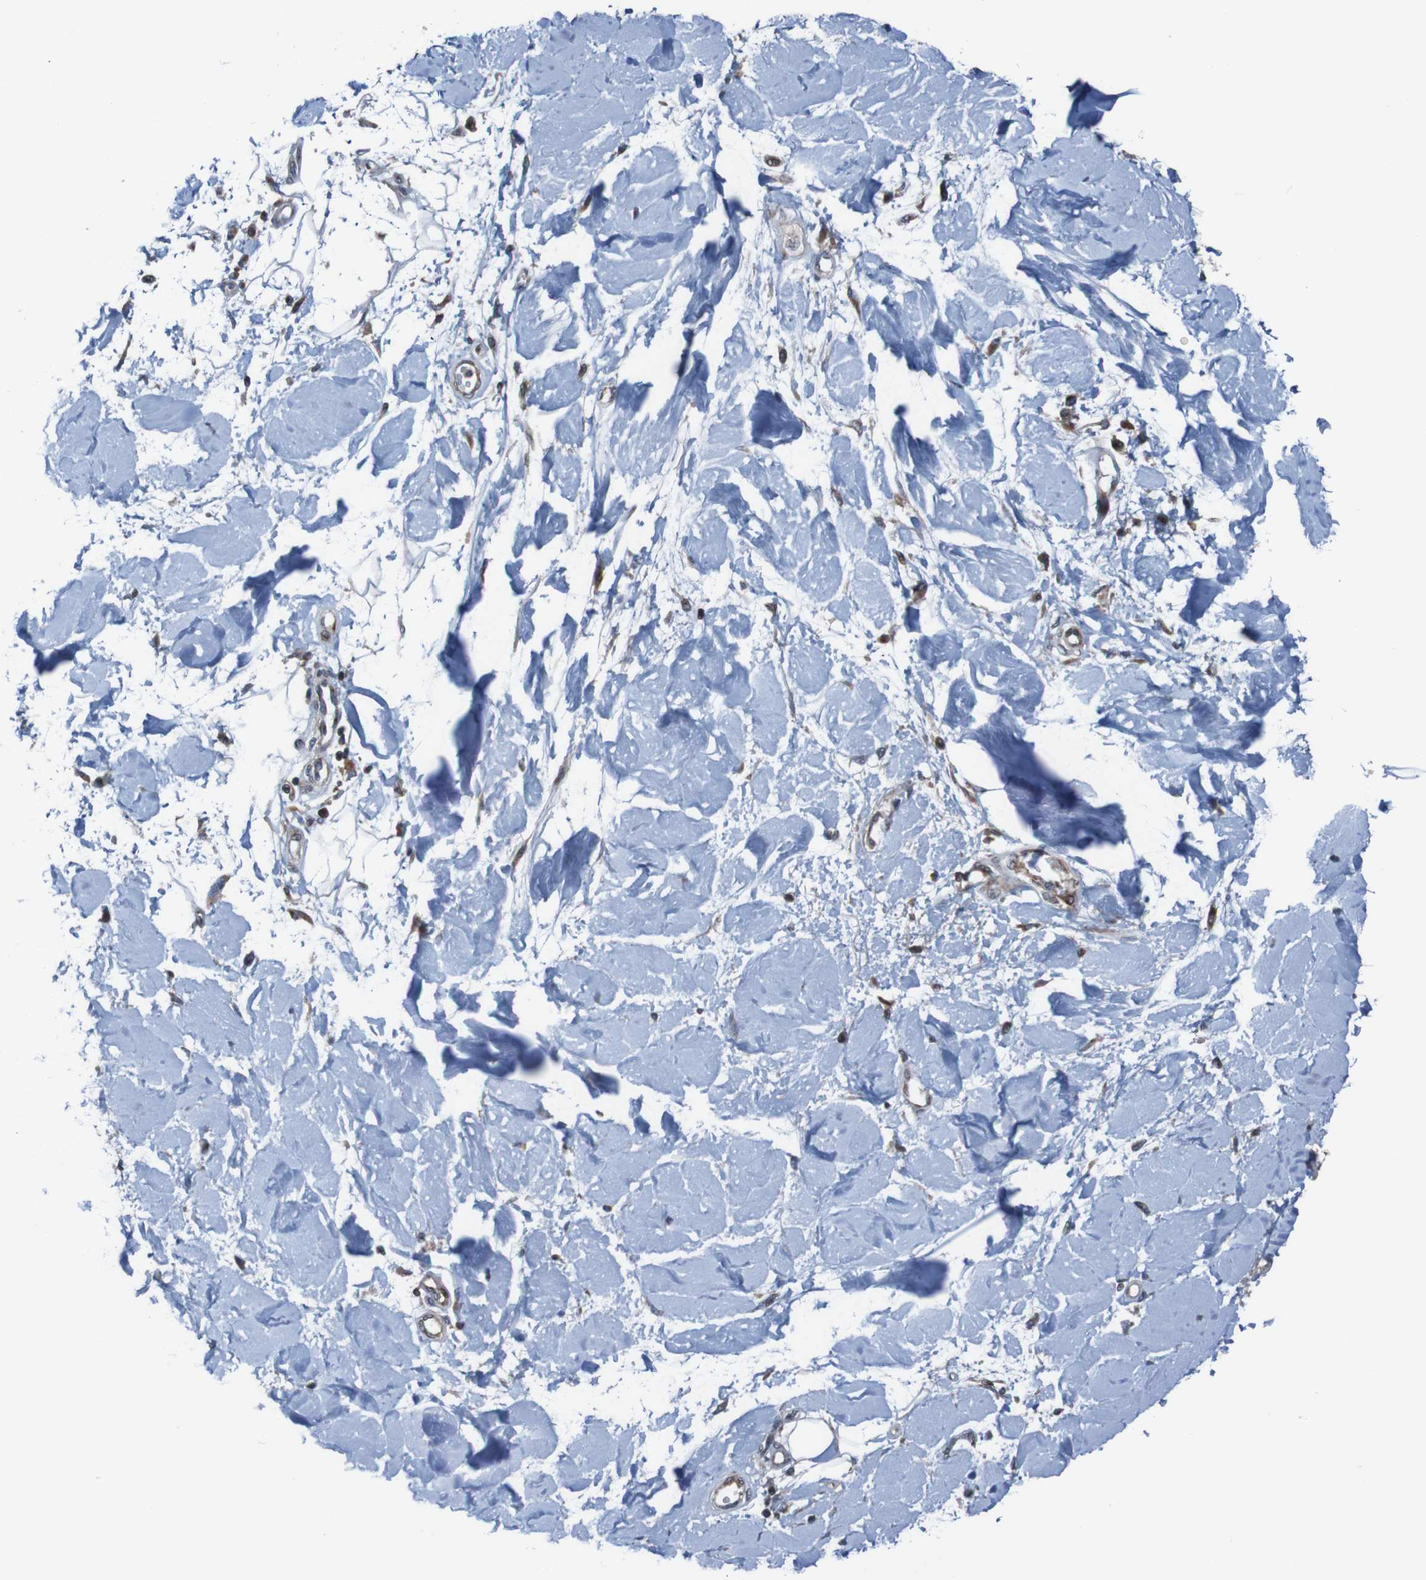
{"staining": {"intensity": "negative", "quantity": "none", "location": "none"}, "tissue": "adipose tissue", "cell_type": "Adipocytes", "image_type": "normal", "snomed": [{"axis": "morphology", "description": "Squamous cell carcinoma, NOS"}, {"axis": "topography", "description": "Skin"}], "caption": "Histopathology image shows no protein staining in adipocytes of unremarkable adipose tissue. (DAB IHC with hematoxylin counter stain).", "gene": "UNG", "patient": {"sex": "male", "age": 83}}